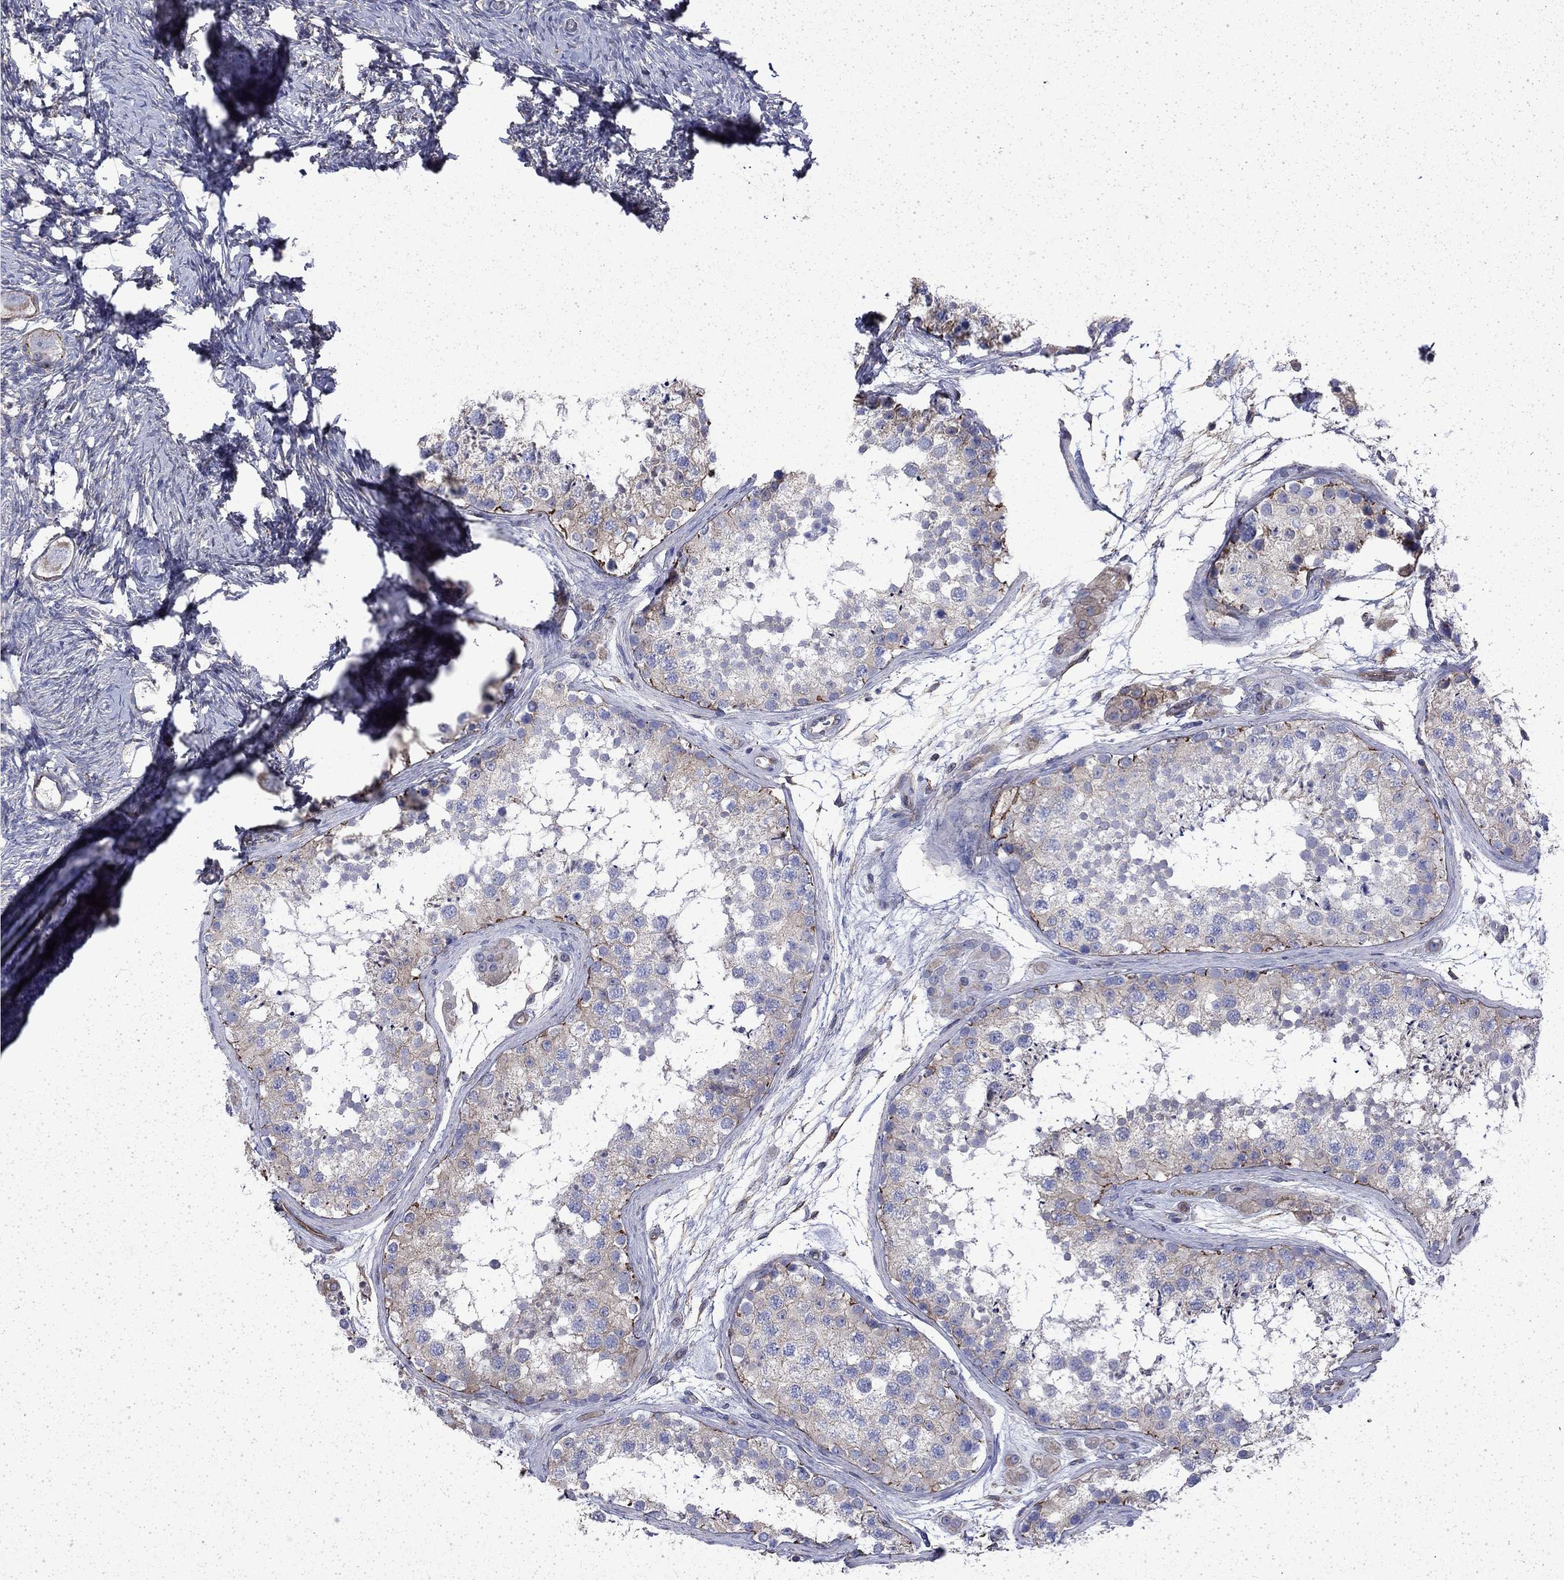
{"staining": {"intensity": "strong", "quantity": "<25%", "location": "cytoplasmic/membranous,nuclear"}, "tissue": "testis", "cell_type": "Cells in seminiferous ducts", "image_type": "normal", "snomed": [{"axis": "morphology", "description": "Normal tissue, NOS"}, {"axis": "topography", "description": "Testis"}], "caption": "Immunohistochemical staining of unremarkable human testis demonstrates medium levels of strong cytoplasmic/membranous,nuclear staining in about <25% of cells in seminiferous ducts.", "gene": "DTNA", "patient": {"sex": "male", "age": 41}}